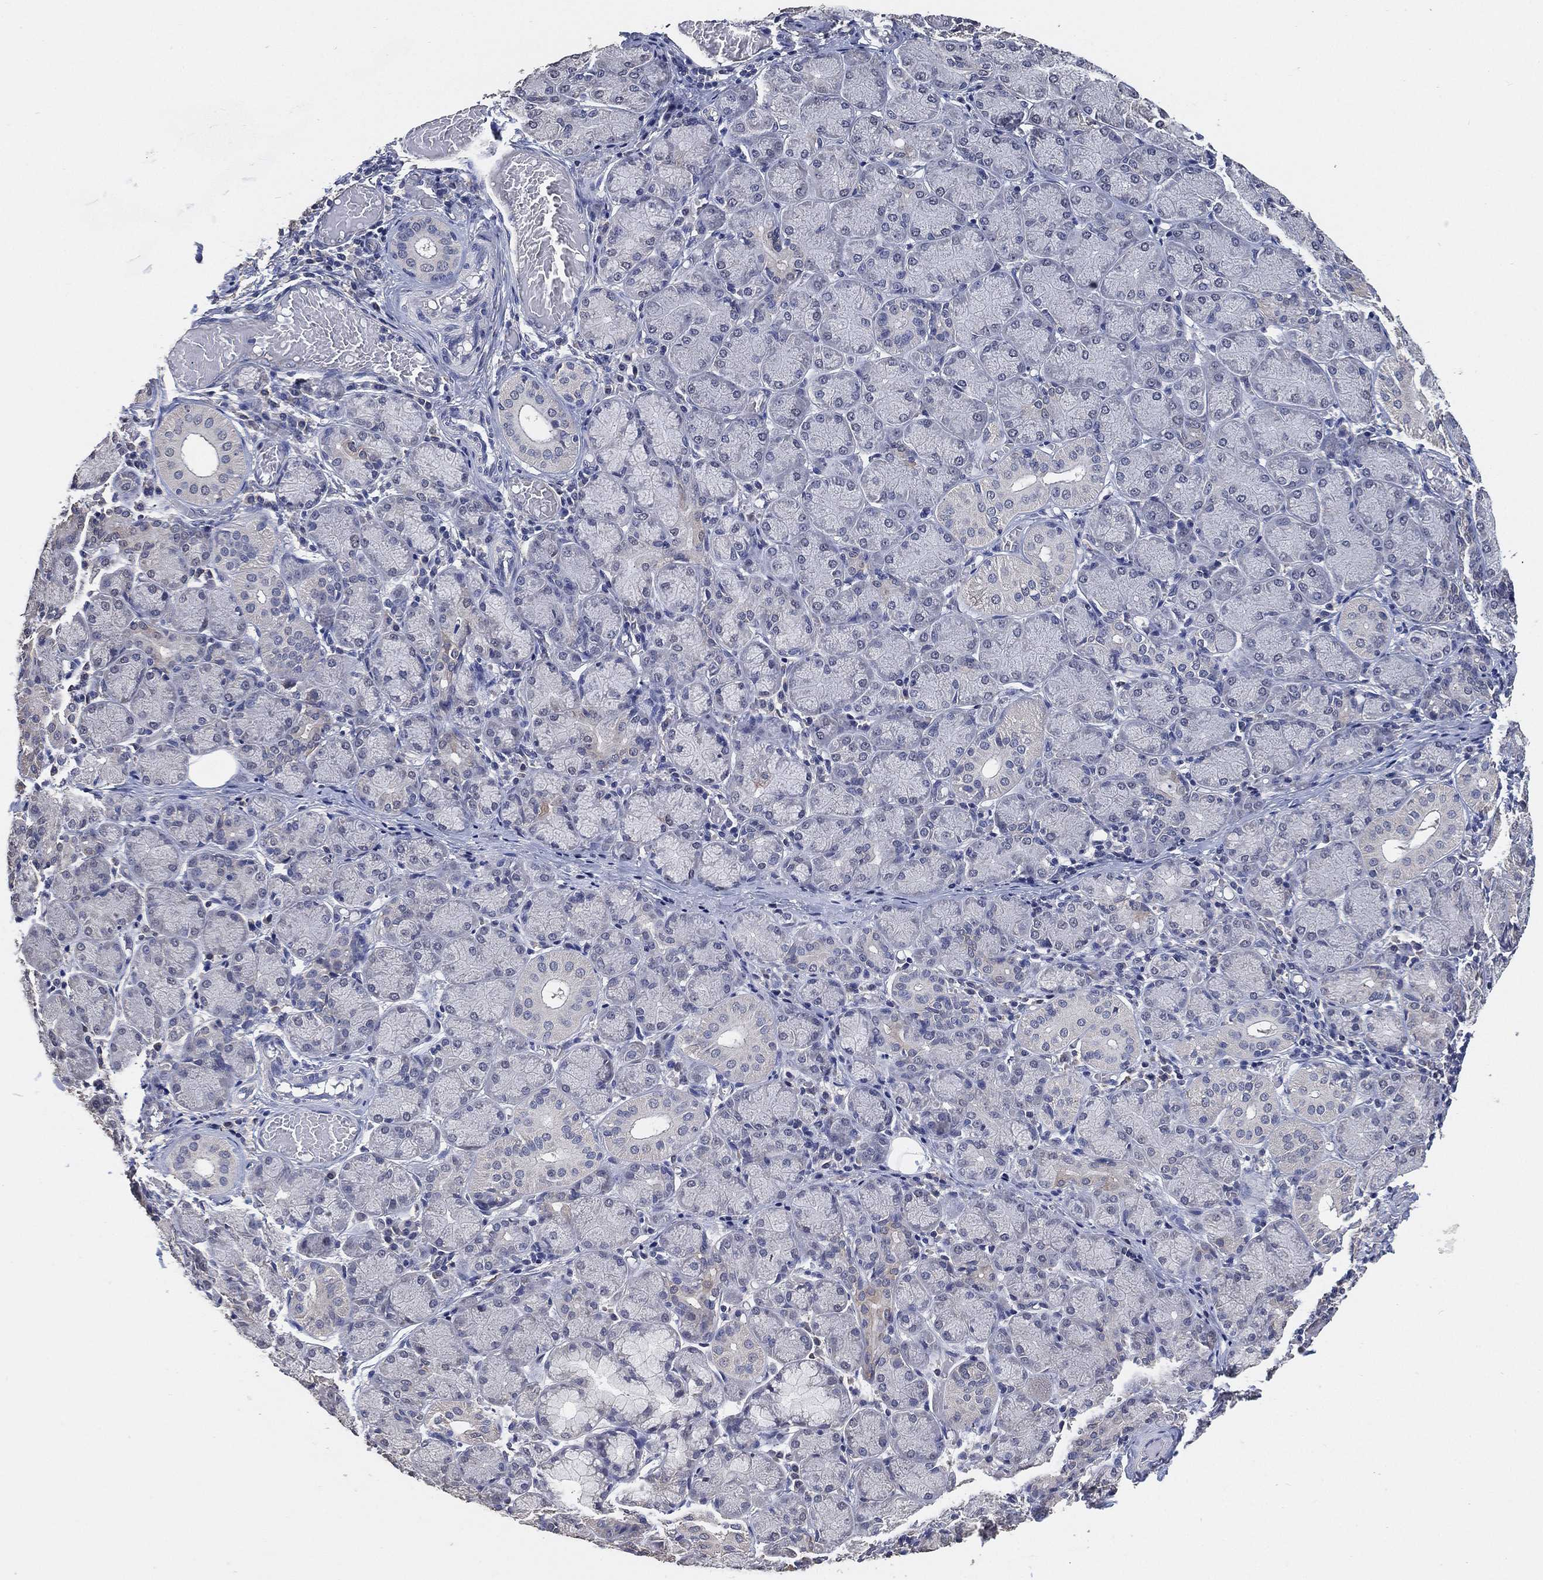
{"staining": {"intensity": "negative", "quantity": "none", "location": "none"}, "tissue": "salivary gland", "cell_type": "Glandular cells", "image_type": "normal", "snomed": [{"axis": "morphology", "description": "Normal tissue, NOS"}, {"axis": "topography", "description": "Salivary gland"}, {"axis": "topography", "description": "Peripheral nerve tissue"}], "caption": "Histopathology image shows no protein positivity in glandular cells of normal salivary gland.", "gene": "KLK5", "patient": {"sex": "female", "age": 24}}